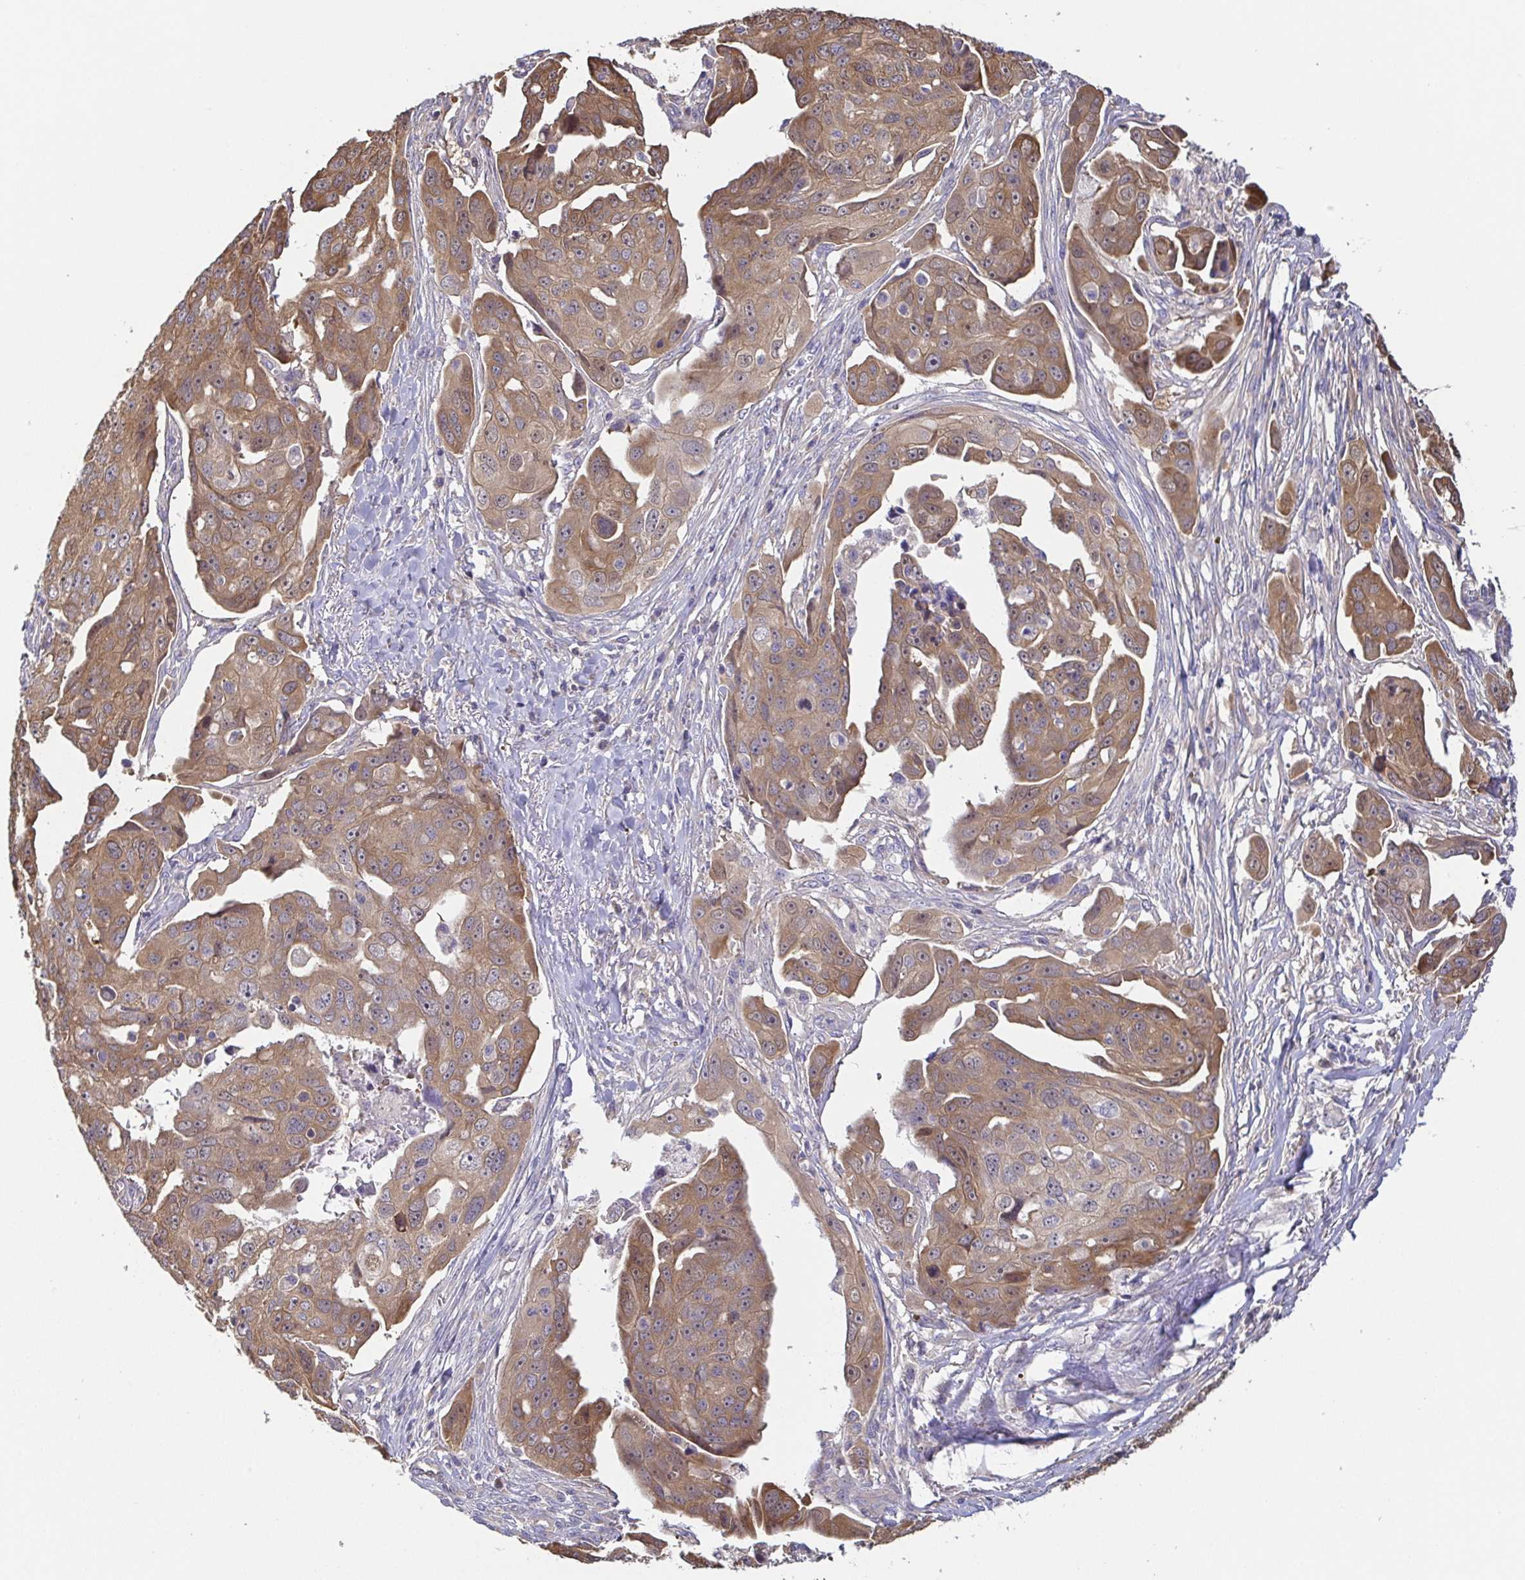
{"staining": {"intensity": "moderate", "quantity": ">75%", "location": "cytoplasmic/membranous"}, "tissue": "ovarian cancer", "cell_type": "Tumor cells", "image_type": "cancer", "snomed": [{"axis": "morphology", "description": "Carcinoma, endometroid"}, {"axis": "topography", "description": "Ovary"}], "caption": "Immunohistochemical staining of human ovarian cancer (endometroid carcinoma) exhibits medium levels of moderate cytoplasmic/membranous expression in approximately >75% of tumor cells.", "gene": "EIF3D", "patient": {"sex": "female", "age": 70}}